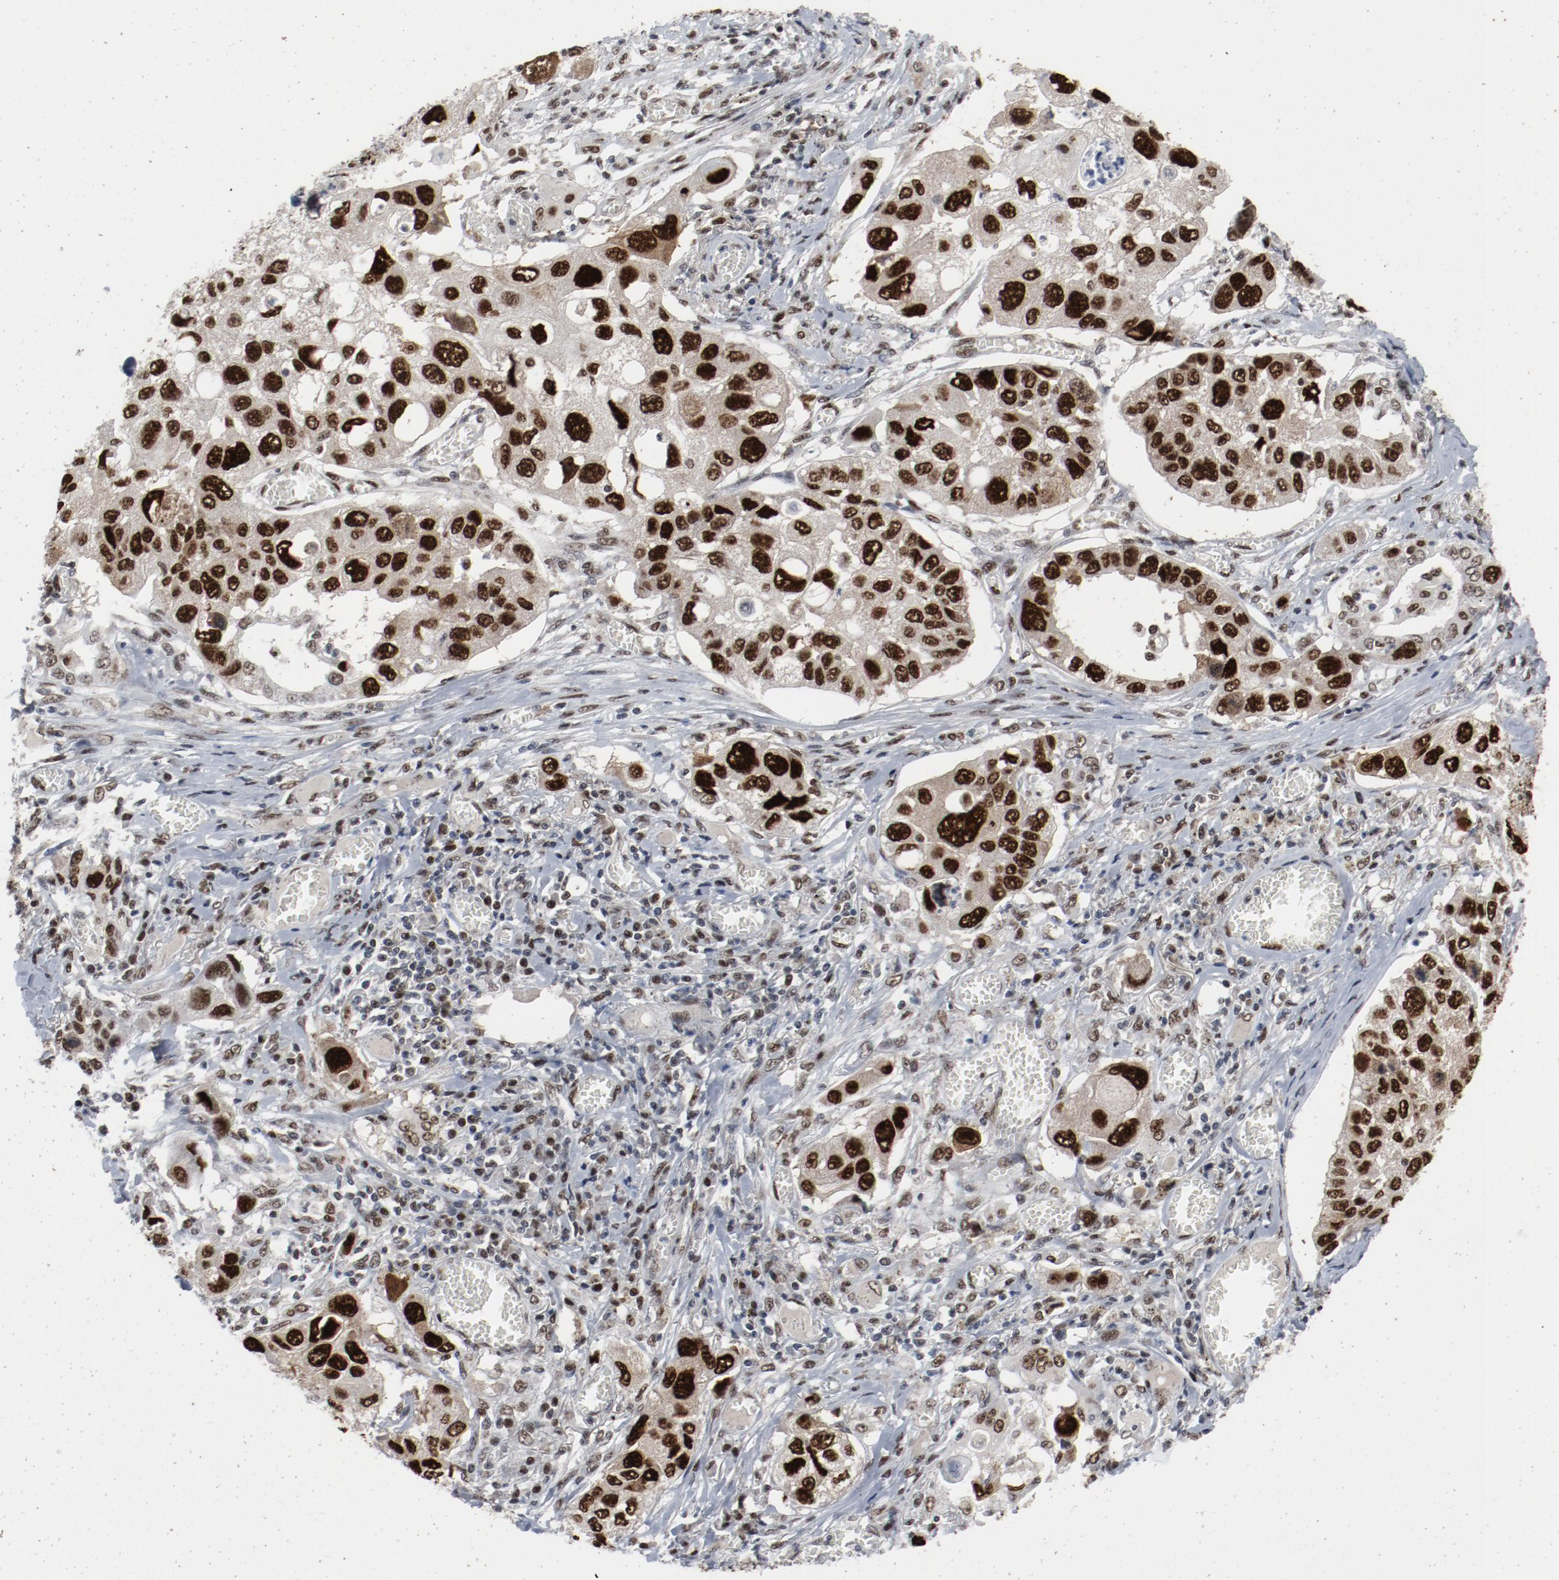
{"staining": {"intensity": "strong", "quantity": ">75%", "location": "nuclear"}, "tissue": "lung cancer", "cell_type": "Tumor cells", "image_type": "cancer", "snomed": [{"axis": "morphology", "description": "Squamous cell carcinoma, NOS"}, {"axis": "topography", "description": "Lung"}], "caption": "Immunohistochemistry photomicrograph of lung cancer (squamous cell carcinoma) stained for a protein (brown), which demonstrates high levels of strong nuclear staining in about >75% of tumor cells.", "gene": "JMJD6", "patient": {"sex": "male", "age": 71}}